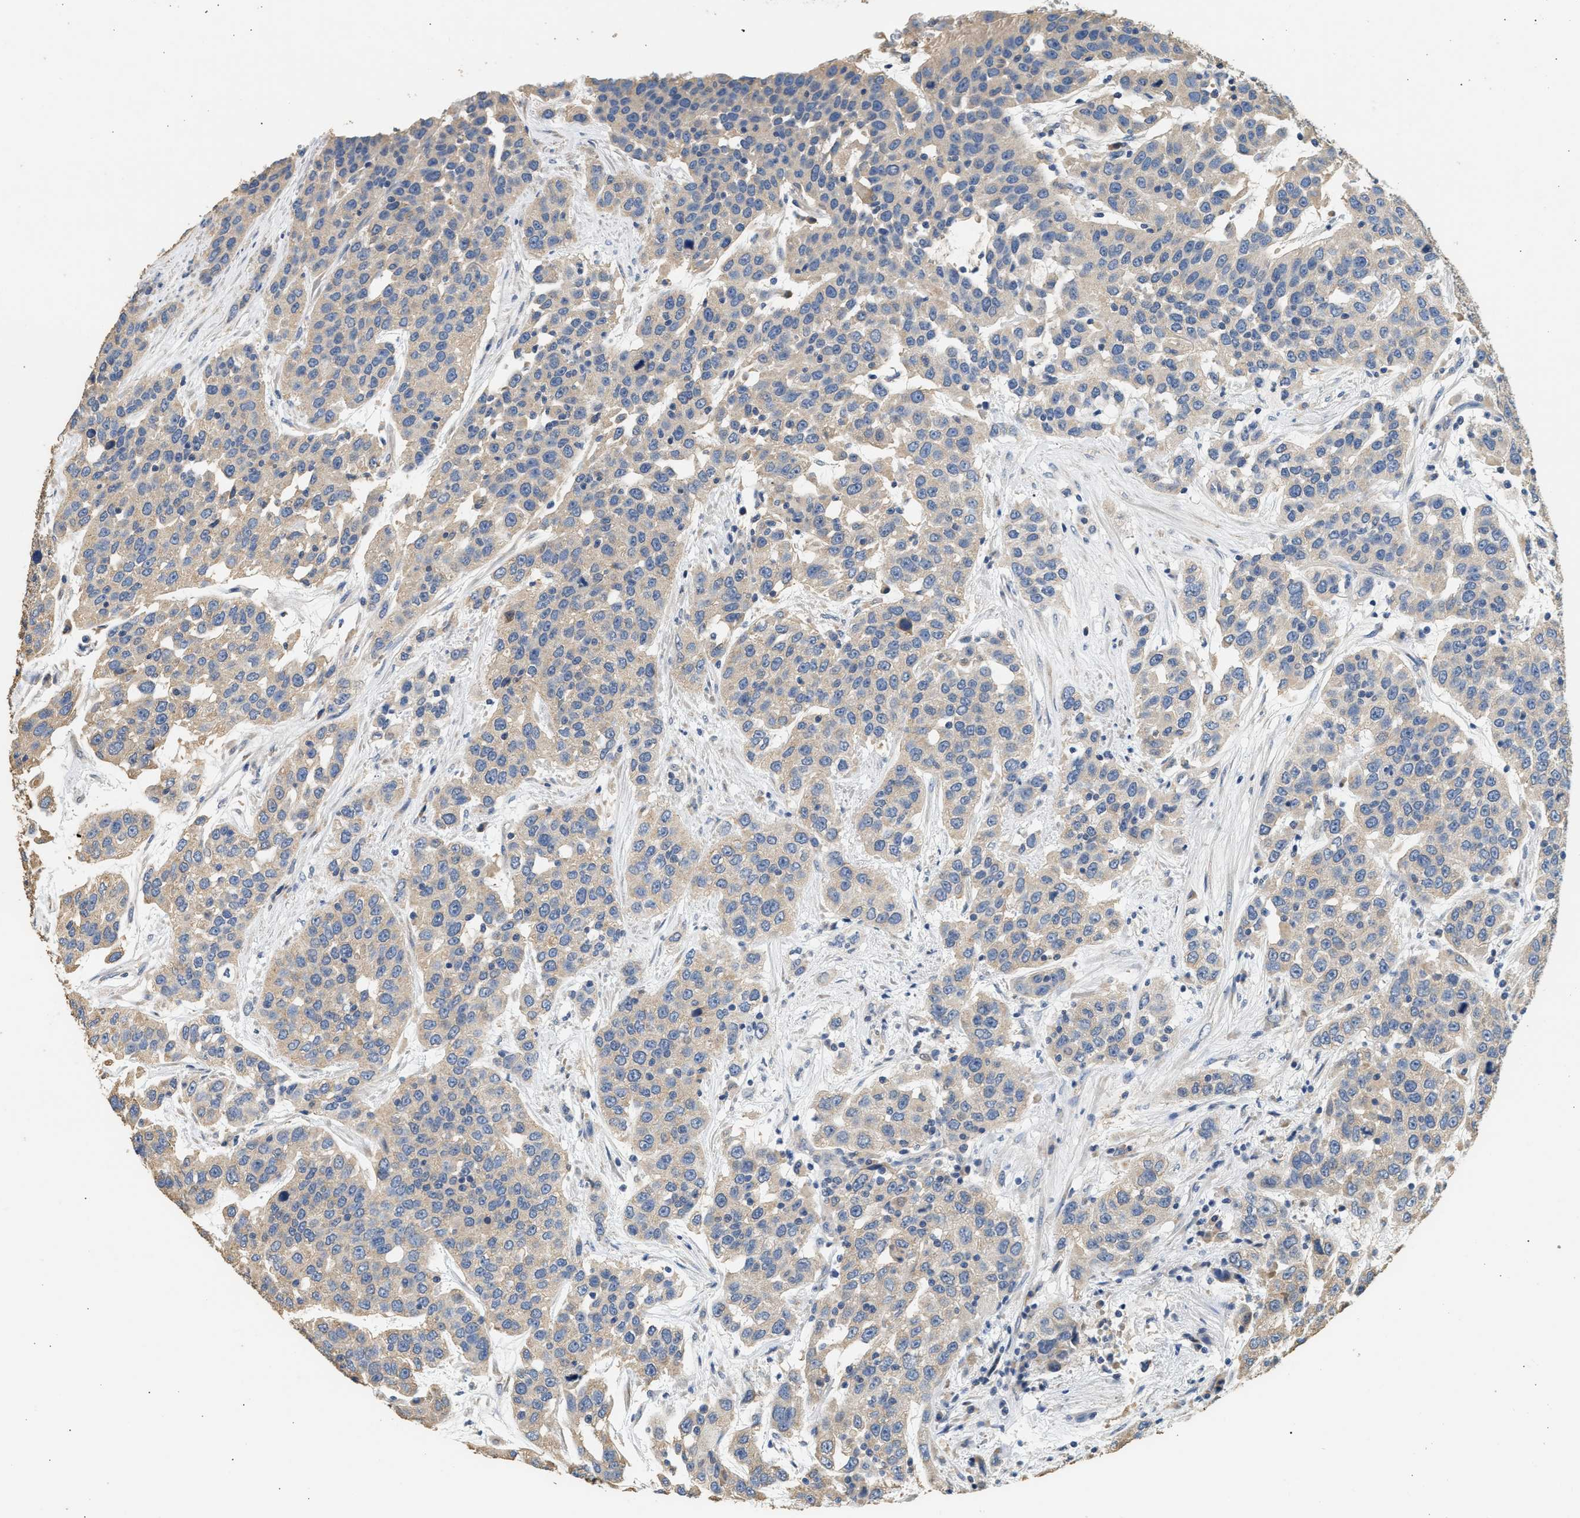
{"staining": {"intensity": "weak", "quantity": "25%-75%", "location": "cytoplasmic/membranous"}, "tissue": "urothelial cancer", "cell_type": "Tumor cells", "image_type": "cancer", "snomed": [{"axis": "morphology", "description": "Urothelial carcinoma, High grade"}, {"axis": "topography", "description": "Urinary bladder"}], "caption": "Weak cytoplasmic/membranous staining for a protein is seen in about 25%-75% of tumor cells of high-grade urothelial carcinoma using immunohistochemistry (IHC).", "gene": "WDR31", "patient": {"sex": "female", "age": 80}}